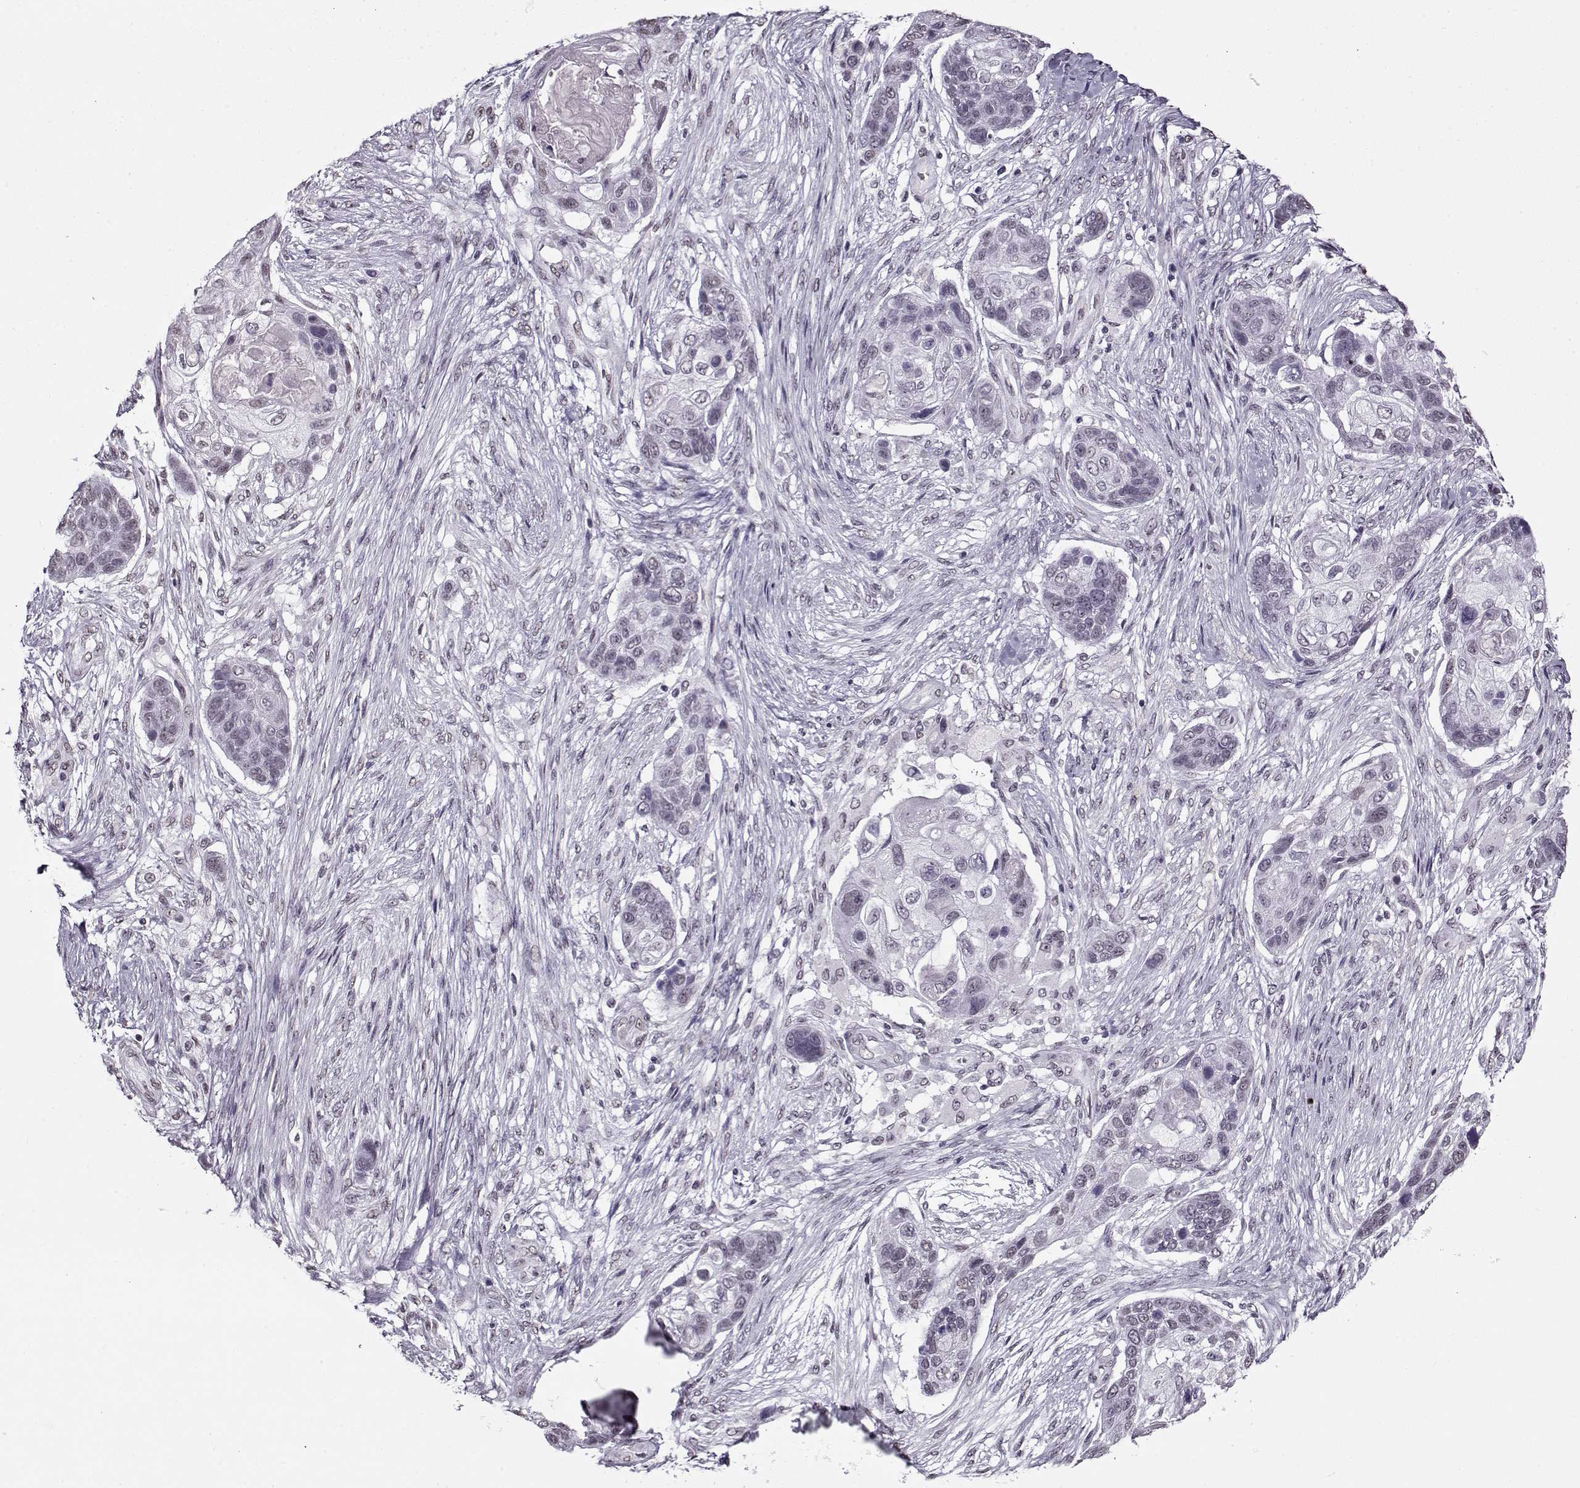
{"staining": {"intensity": "negative", "quantity": "none", "location": "none"}, "tissue": "lung cancer", "cell_type": "Tumor cells", "image_type": "cancer", "snomed": [{"axis": "morphology", "description": "Squamous cell carcinoma, NOS"}, {"axis": "topography", "description": "Lung"}], "caption": "This is a photomicrograph of IHC staining of squamous cell carcinoma (lung), which shows no expression in tumor cells.", "gene": "PRMT8", "patient": {"sex": "male", "age": 69}}